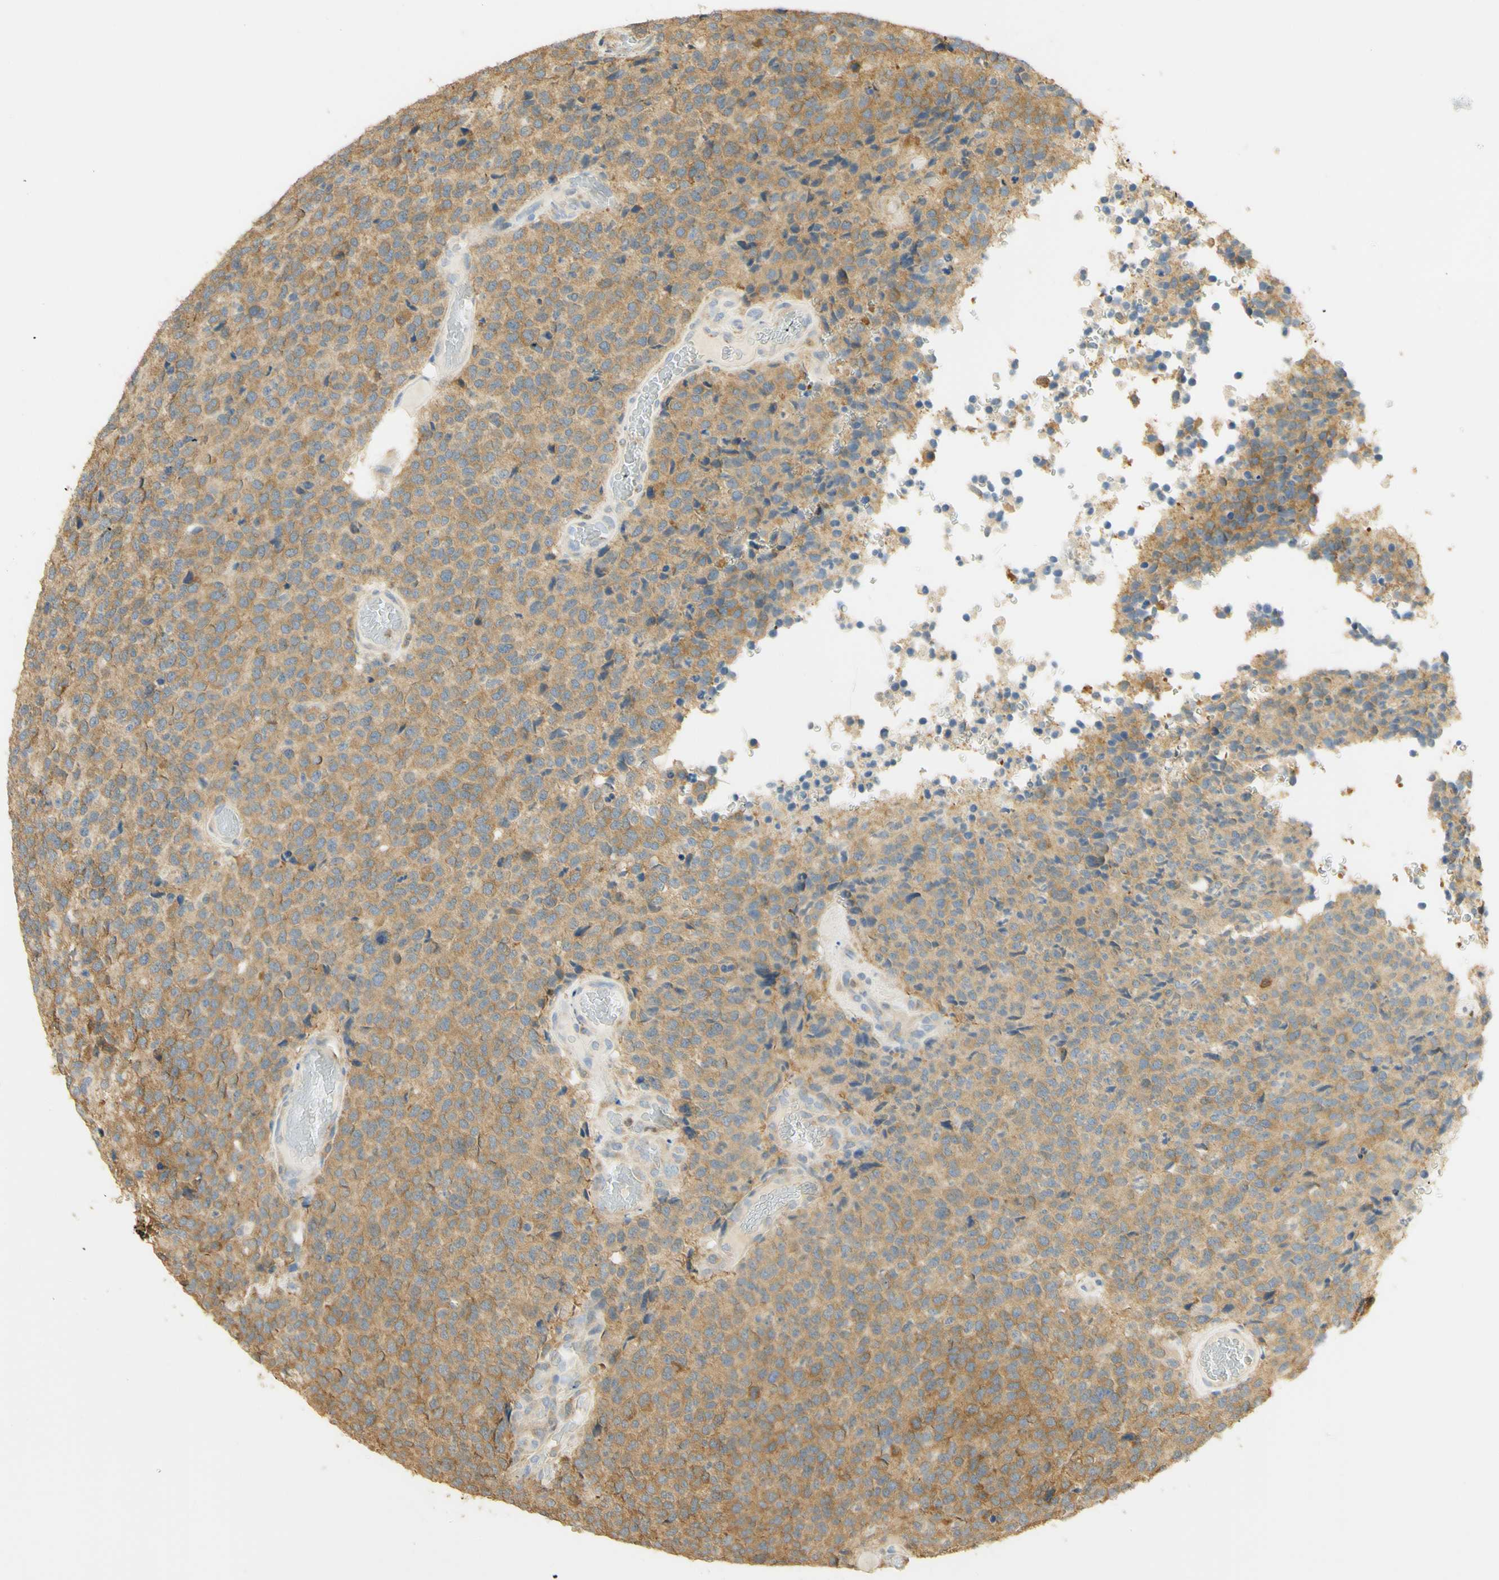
{"staining": {"intensity": "moderate", "quantity": ">75%", "location": "cytoplasmic/membranous"}, "tissue": "glioma", "cell_type": "Tumor cells", "image_type": "cancer", "snomed": [{"axis": "morphology", "description": "Glioma, malignant, High grade"}, {"axis": "topography", "description": "pancreas cauda"}], "caption": "DAB immunohistochemical staining of human glioma shows moderate cytoplasmic/membranous protein expression in about >75% of tumor cells. (Brightfield microscopy of DAB IHC at high magnification).", "gene": "PAK1", "patient": {"sex": "male", "age": 60}}